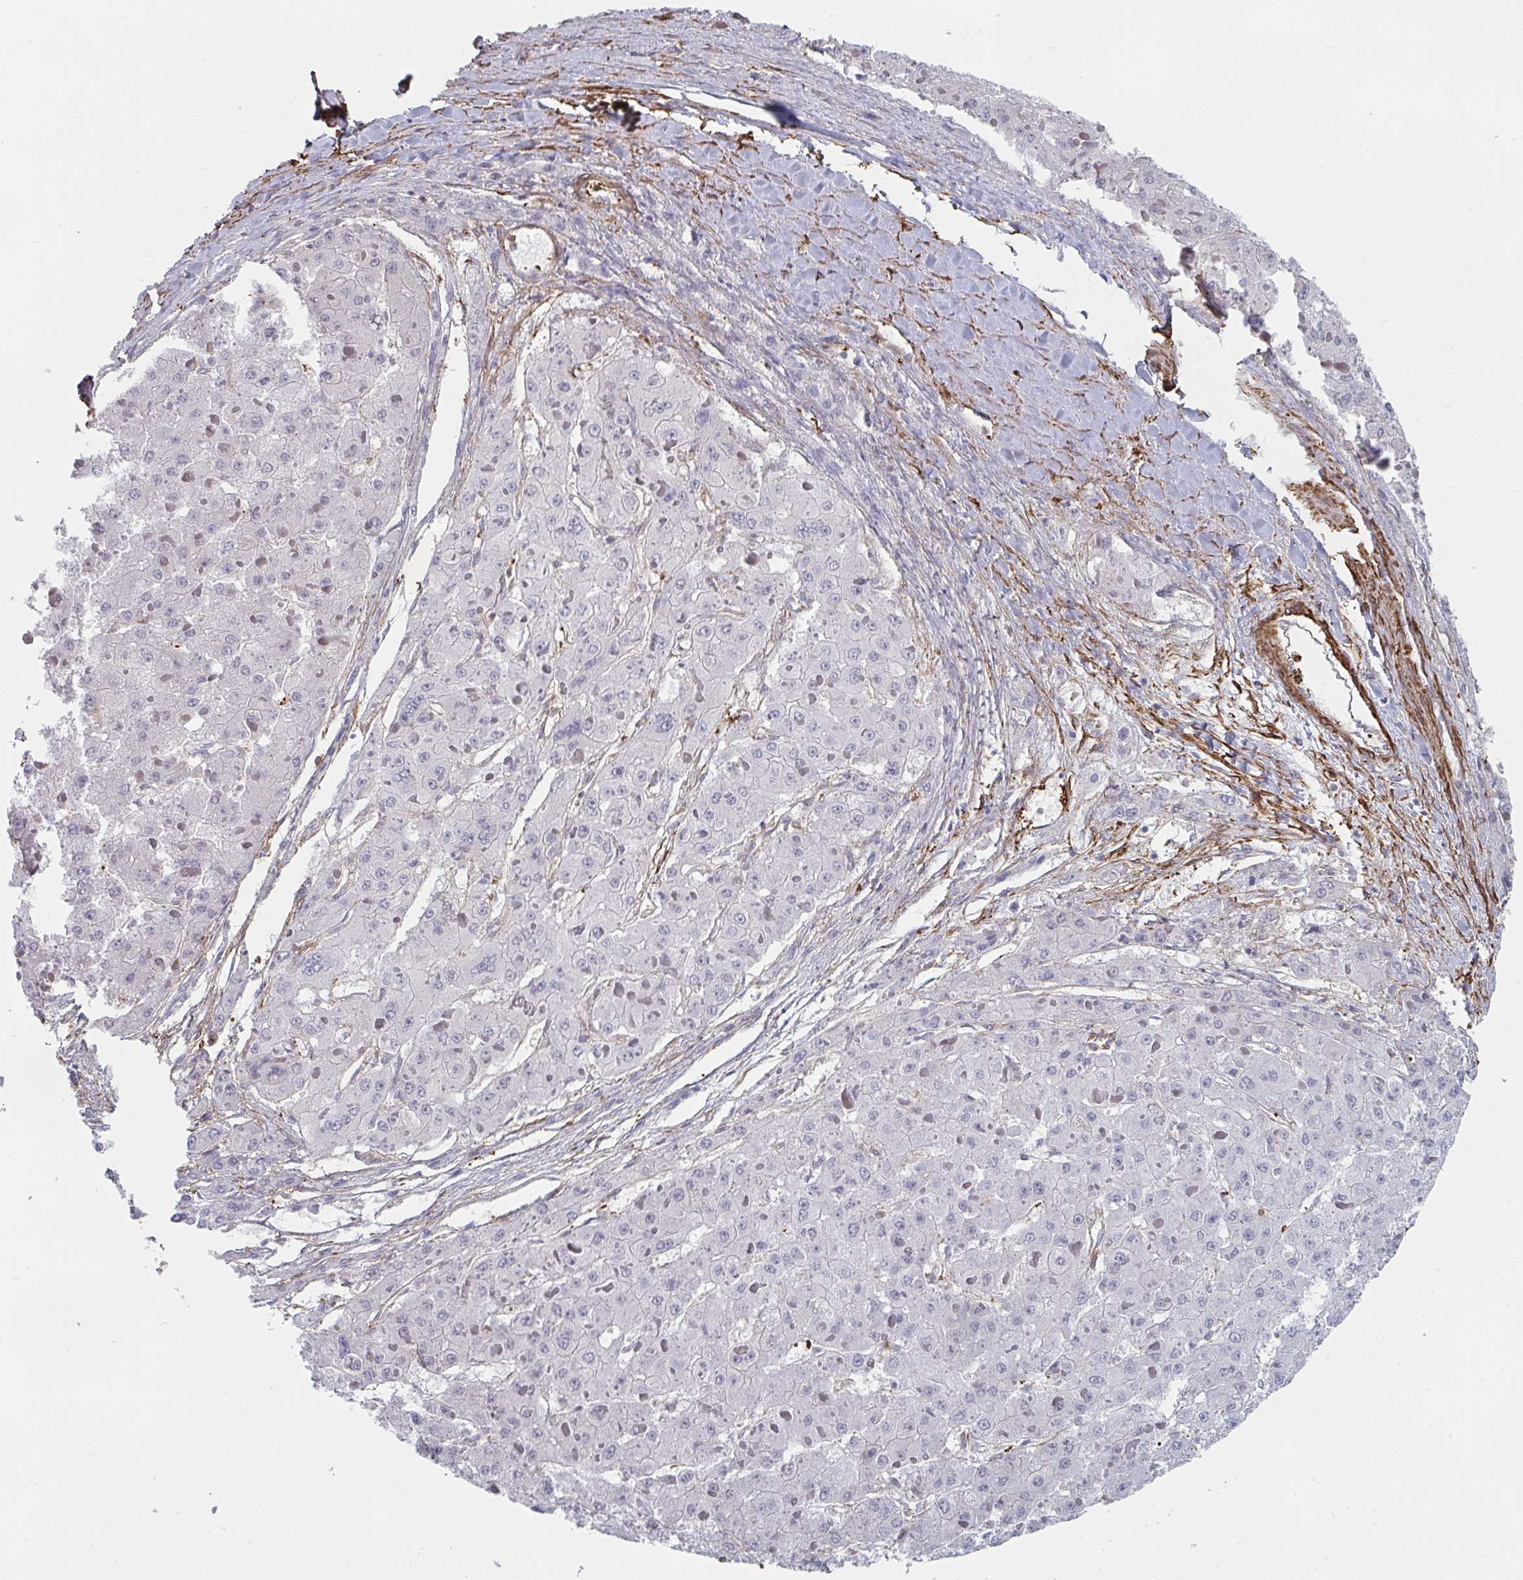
{"staining": {"intensity": "negative", "quantity": "none", "location": "none"}, "tissue": "liver cancer", "cell_type": "Tumor cells", "image_type": "cancer", "snomed": [{"axis": "morphology", "description": "Carcinoma, Hepatocellular, NOS"}, {"axis": "topography", "description": "Liver"}], "caption": "Immunohistochemistry micrograph of neoplastic tissue: liver cancer stained with DAB reveals no significant protein positivity in tumor cells. (DAB (3,3'-diaminobenzidine) immunohistochemistry (IHC) with hematoxylin counter stain).", "gene": "NEURL4", "patient": {"sex": "female", "age": 73}}